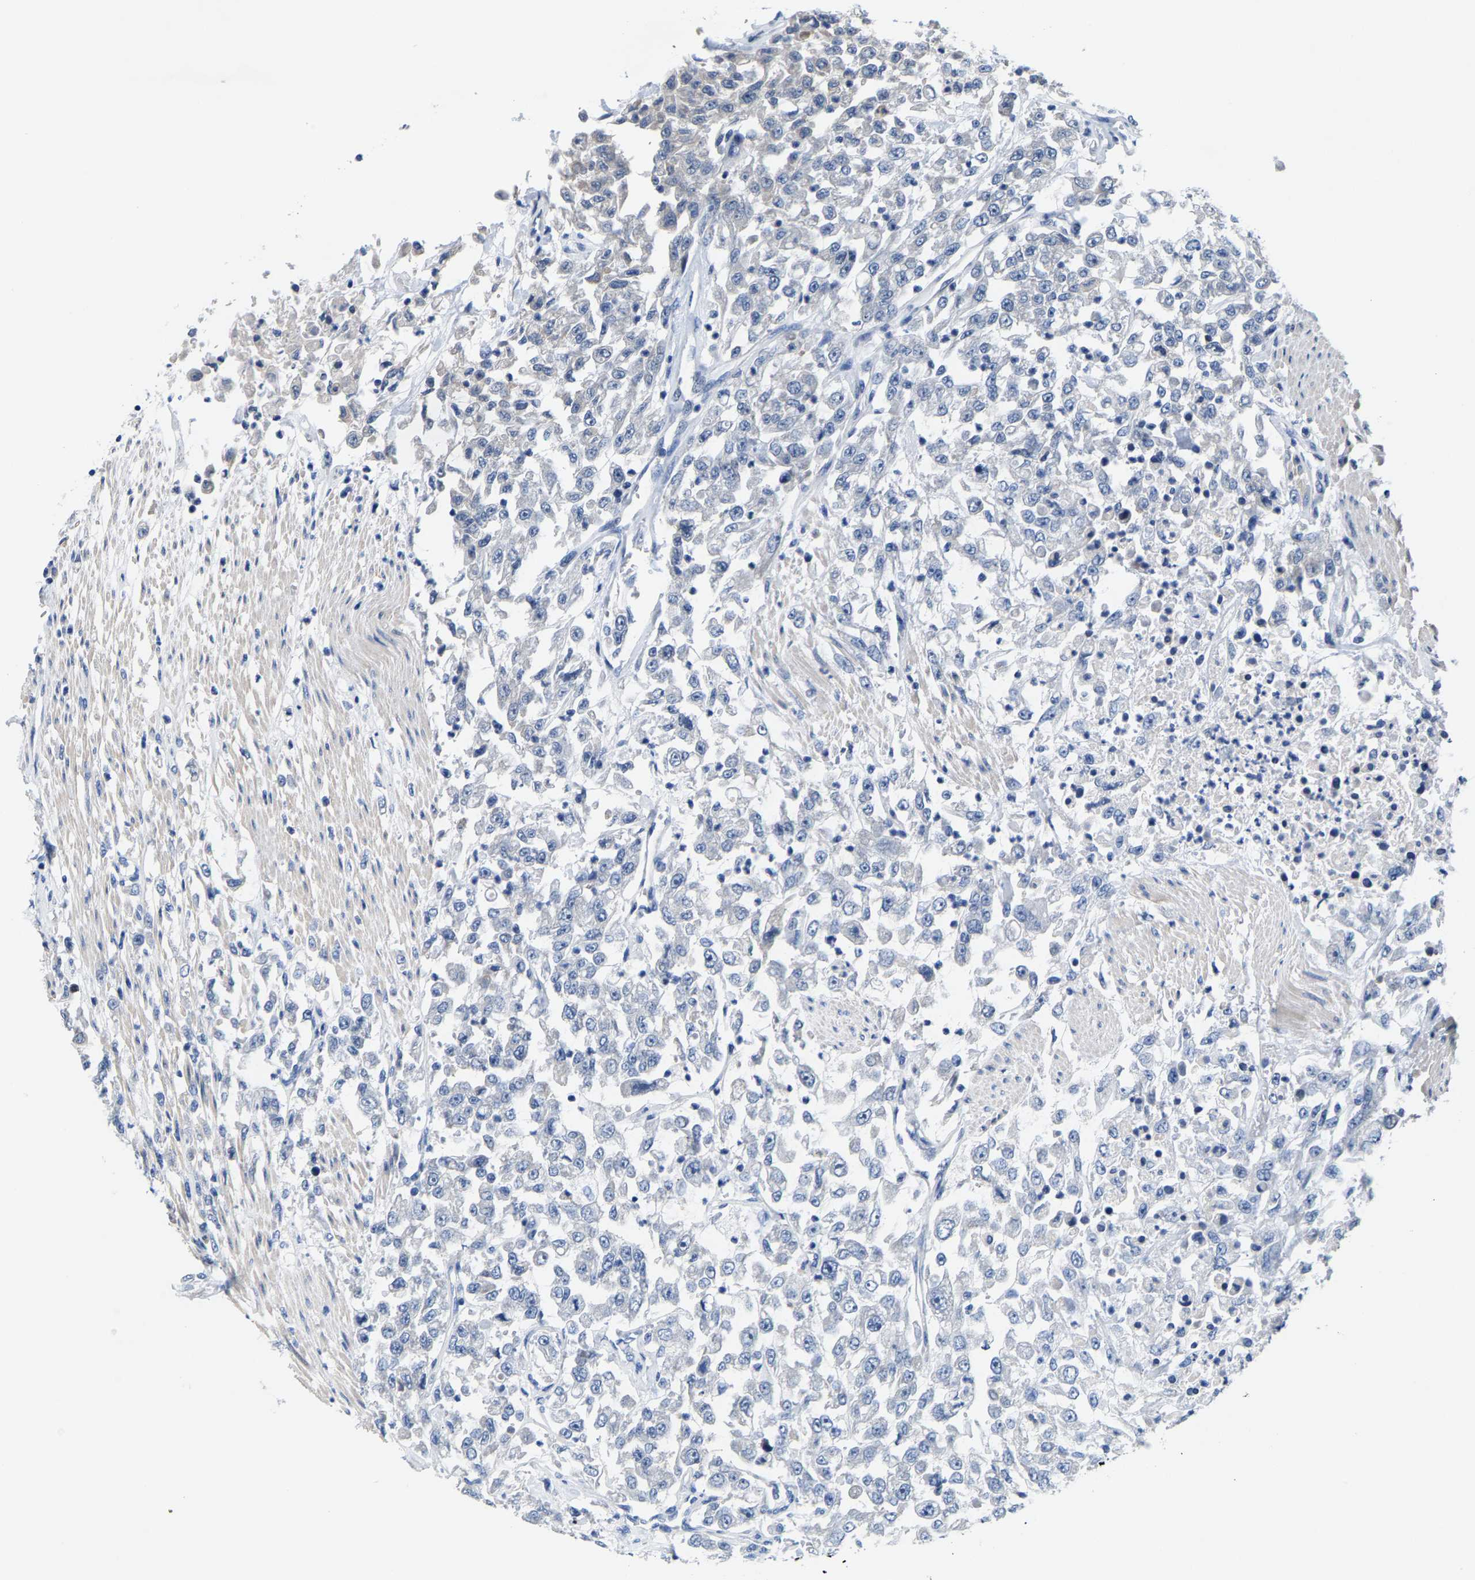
{"staining": {"intensity": "negative", "quantity": "none", "location": "none"}, "tissue": "urothelial cancer", "cell_type": "Tumor cells", "image_type": "cancer", "snomed": [{"axis": "morphology", "description": "Urothelial carcinoma, High grade"}, {"axis": "topography", "description": "Urinary bladder"}], "caption": "The photomicrograph demonstrates no staining of tumor cells in urothelial carcinoma (high-grade).", "gene": "KLHL1", "patient": {"sex": "male", "age": 46}}